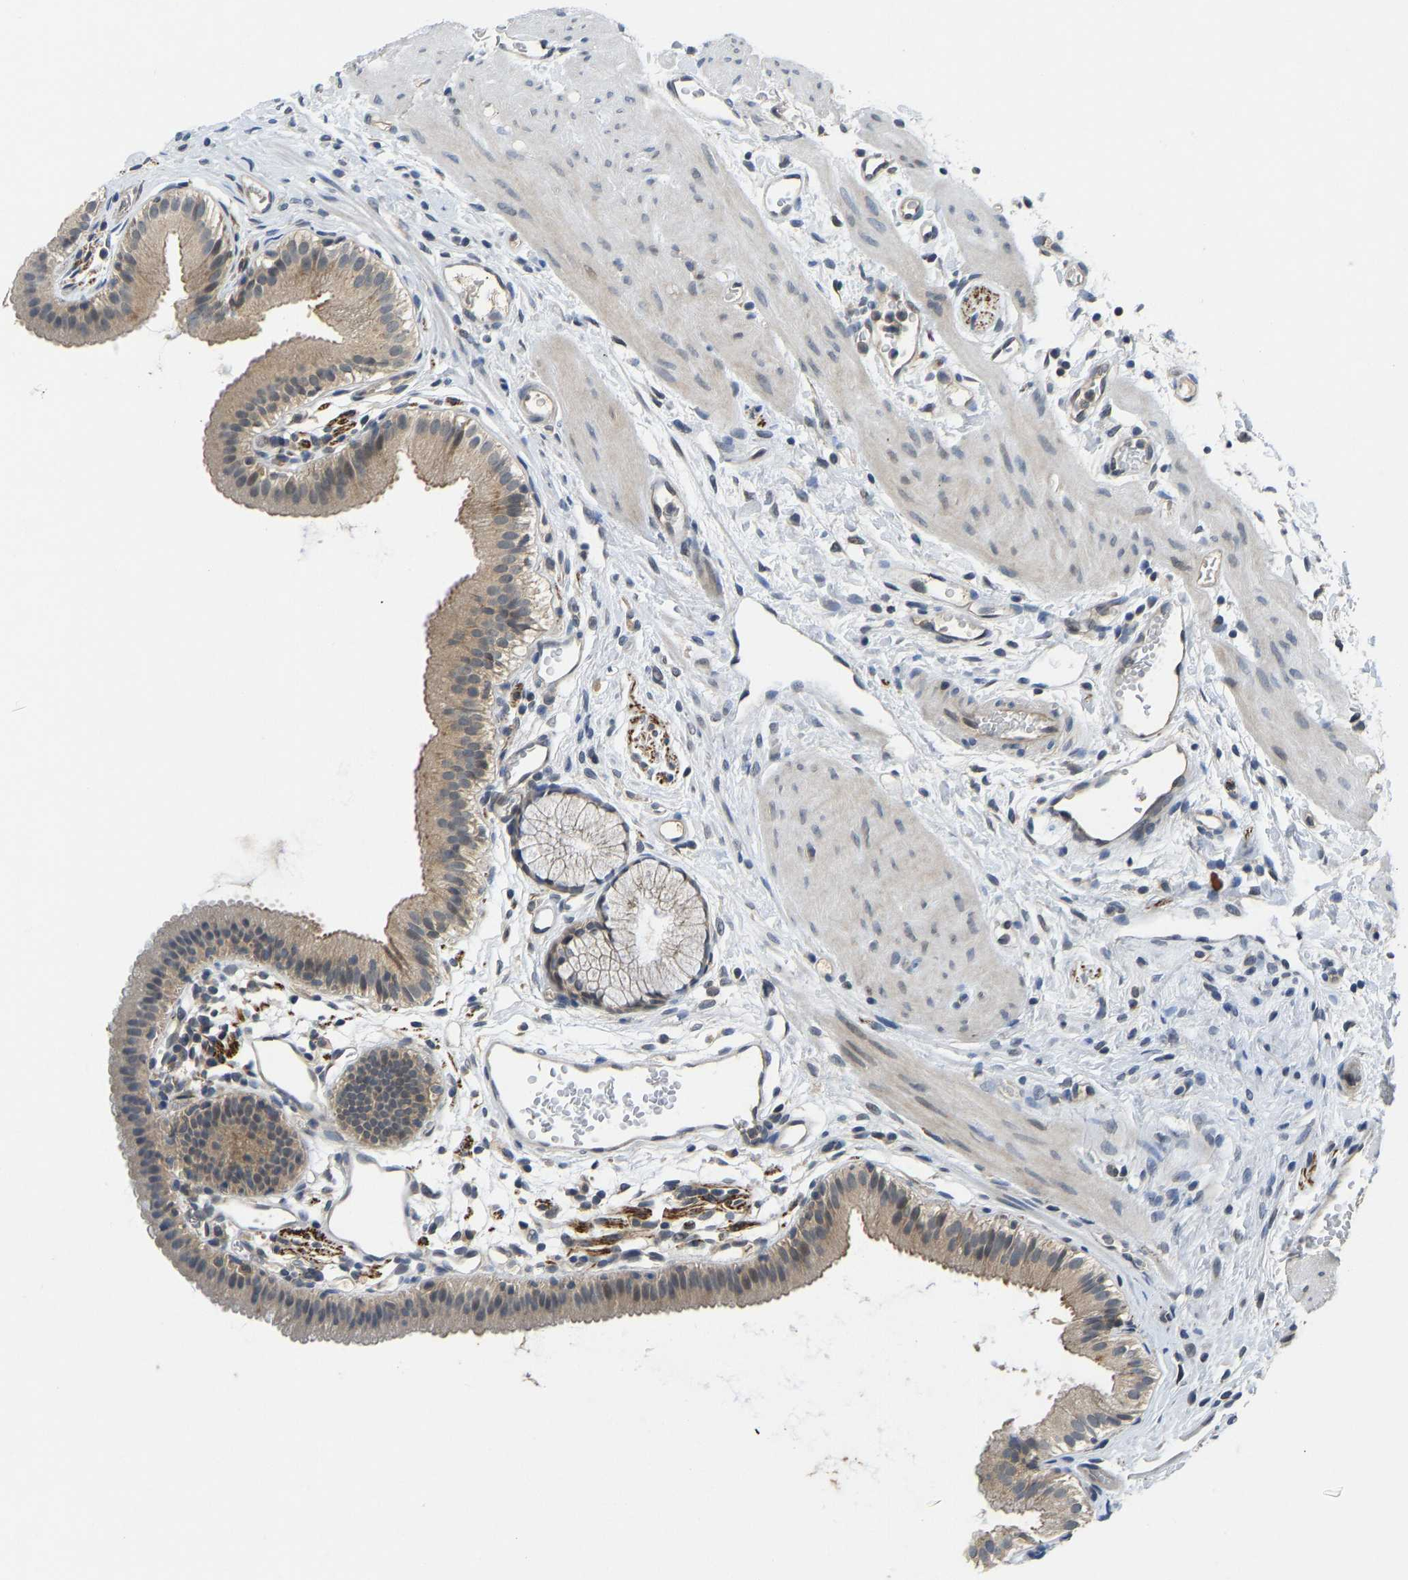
{"staining": {"intensity": "moderate", "quantity": ">75%", "location": "cytoplasmic/membranous"}, "tissue": "gallbladder", "cell_type": "Glandular cells", "image_type": "normal", "snomed": [{"axis": "morphology", "description": "Normal tissue, NOS"}, {"axis": "topography", "description": "Gallbladder"}], "caption": "Gallbladder stained with DAB IHC exhibits medium levels of moderate cytoplasmic/membranous positivity in approximately >75% of glandular cells. Ihc stains the protein in brown and the nuclei are stained blue.", "gene": "NDRG3", "patient": {"sex": "female", "age": 26}}